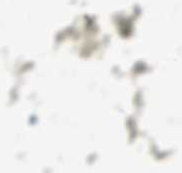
{"staining": {"intensity": "moderate", "quantity": ">75%", "location": "cytoplasmic/membranous"}, "tissue": "melanoma", "cell_type": "Tumor cells", "image_type": "cancer", "snomed": [{"axis": "morphology", "description": "Malignant melanoma, NOS"}, {"axis": "topography", "description": "Skin"}], "caption": "Melanoma stained with a brown dye shows moderate cytoplasmic/membranous positive positivity in approximately >75% of tumor cells.", "gene": "EIF3B", "patient": {"sex": "female", "age": 82}}